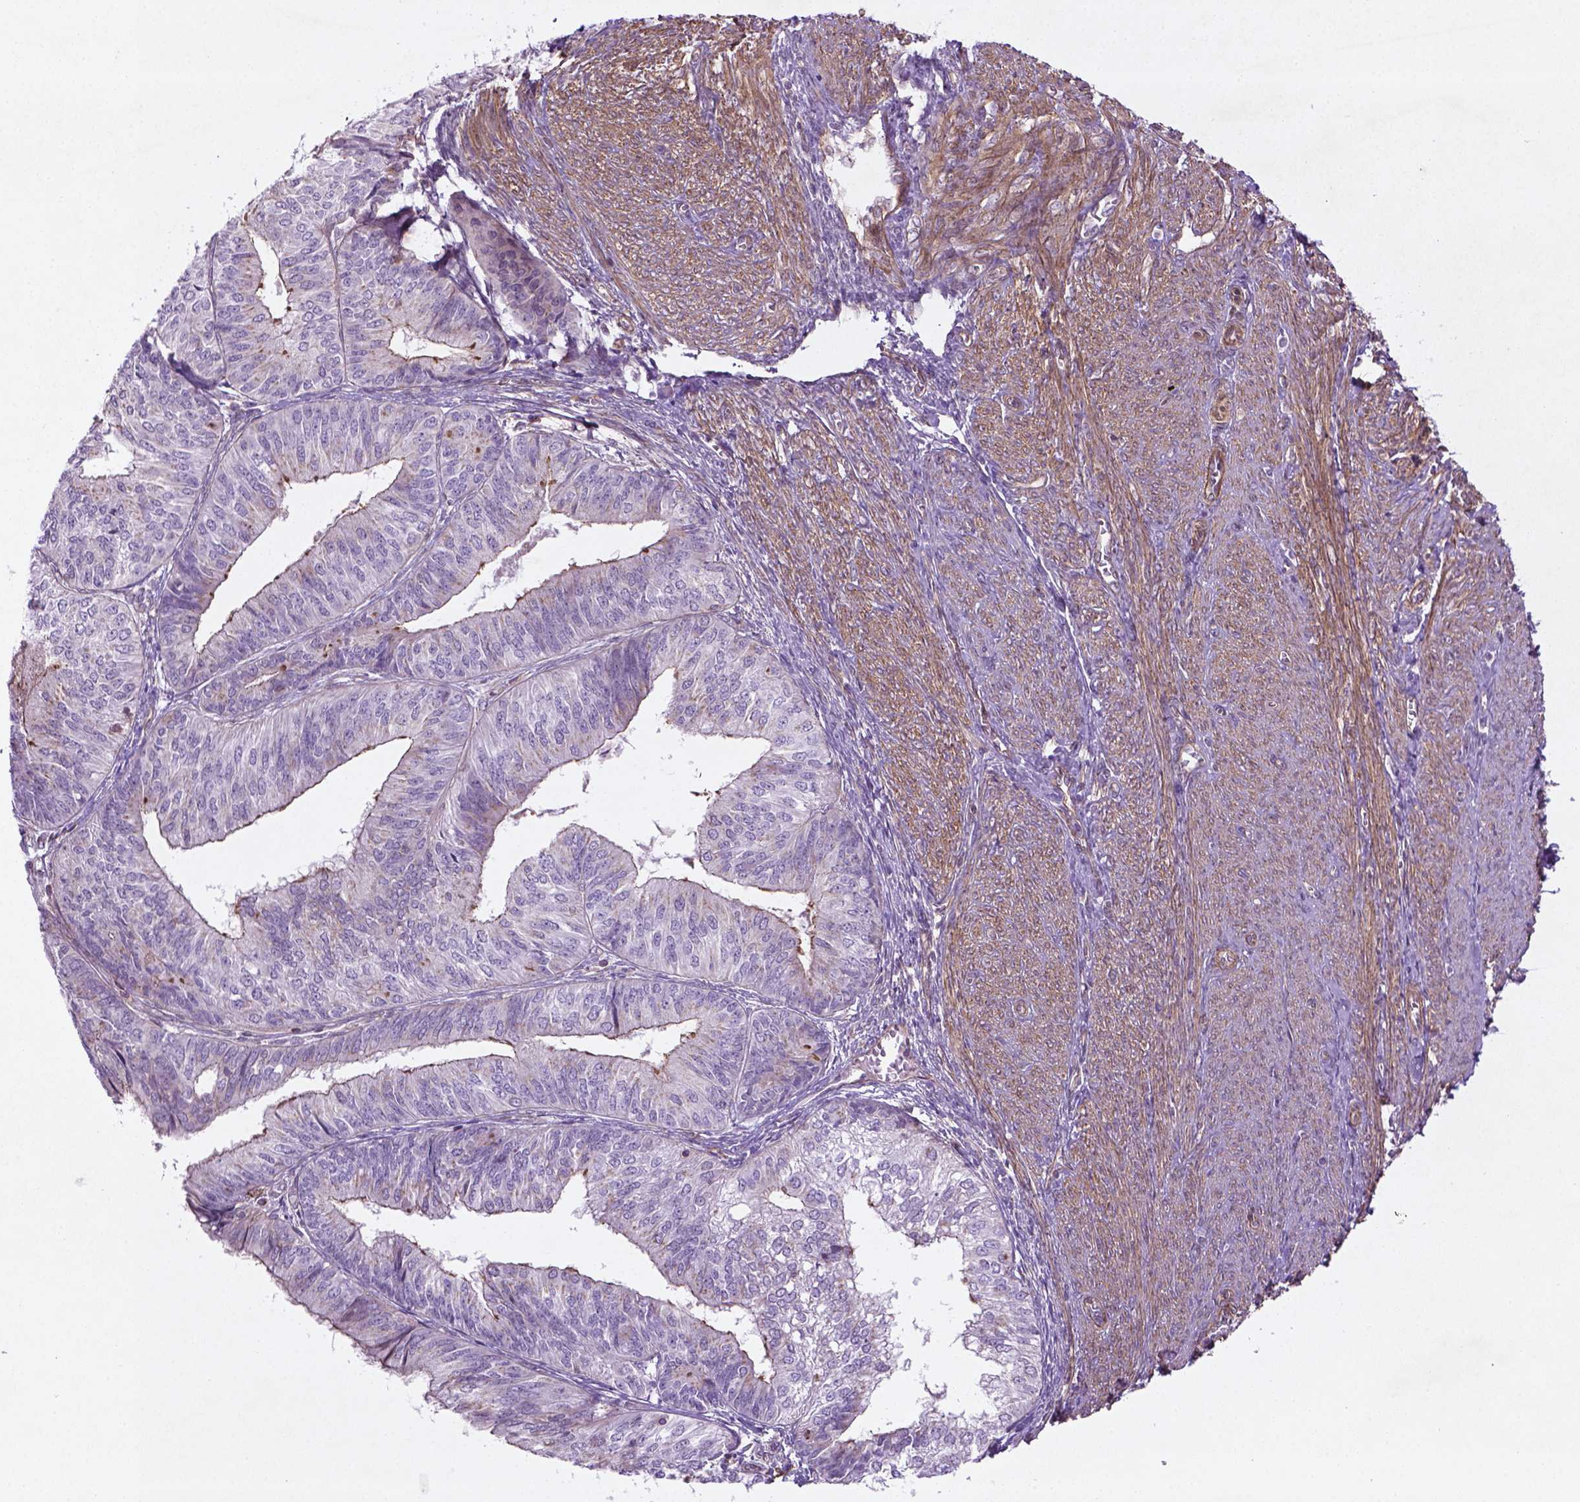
{"staining": {"intensity": "weak", "quantity": "<25%", "location": "cytoplasmic/membranous"}, "tissue": "endometrial cancer", "cell_type": "Tumor cells", "image_type": "cancer", "snomed": [{"axis": "morphology", "description": "Adenocarcinoma, NOS"}, {"axis": "topography", "description": "Endometrium"}], "caption": "There is no significant staining in tumor cells of endometrial adenocarcinoma. The staining is performed using DAB brown chromogen with nuclei counter-stained in using hematoxylin.", "gene": "TCHP", "patient": {"sex": "female", "age": 58}}